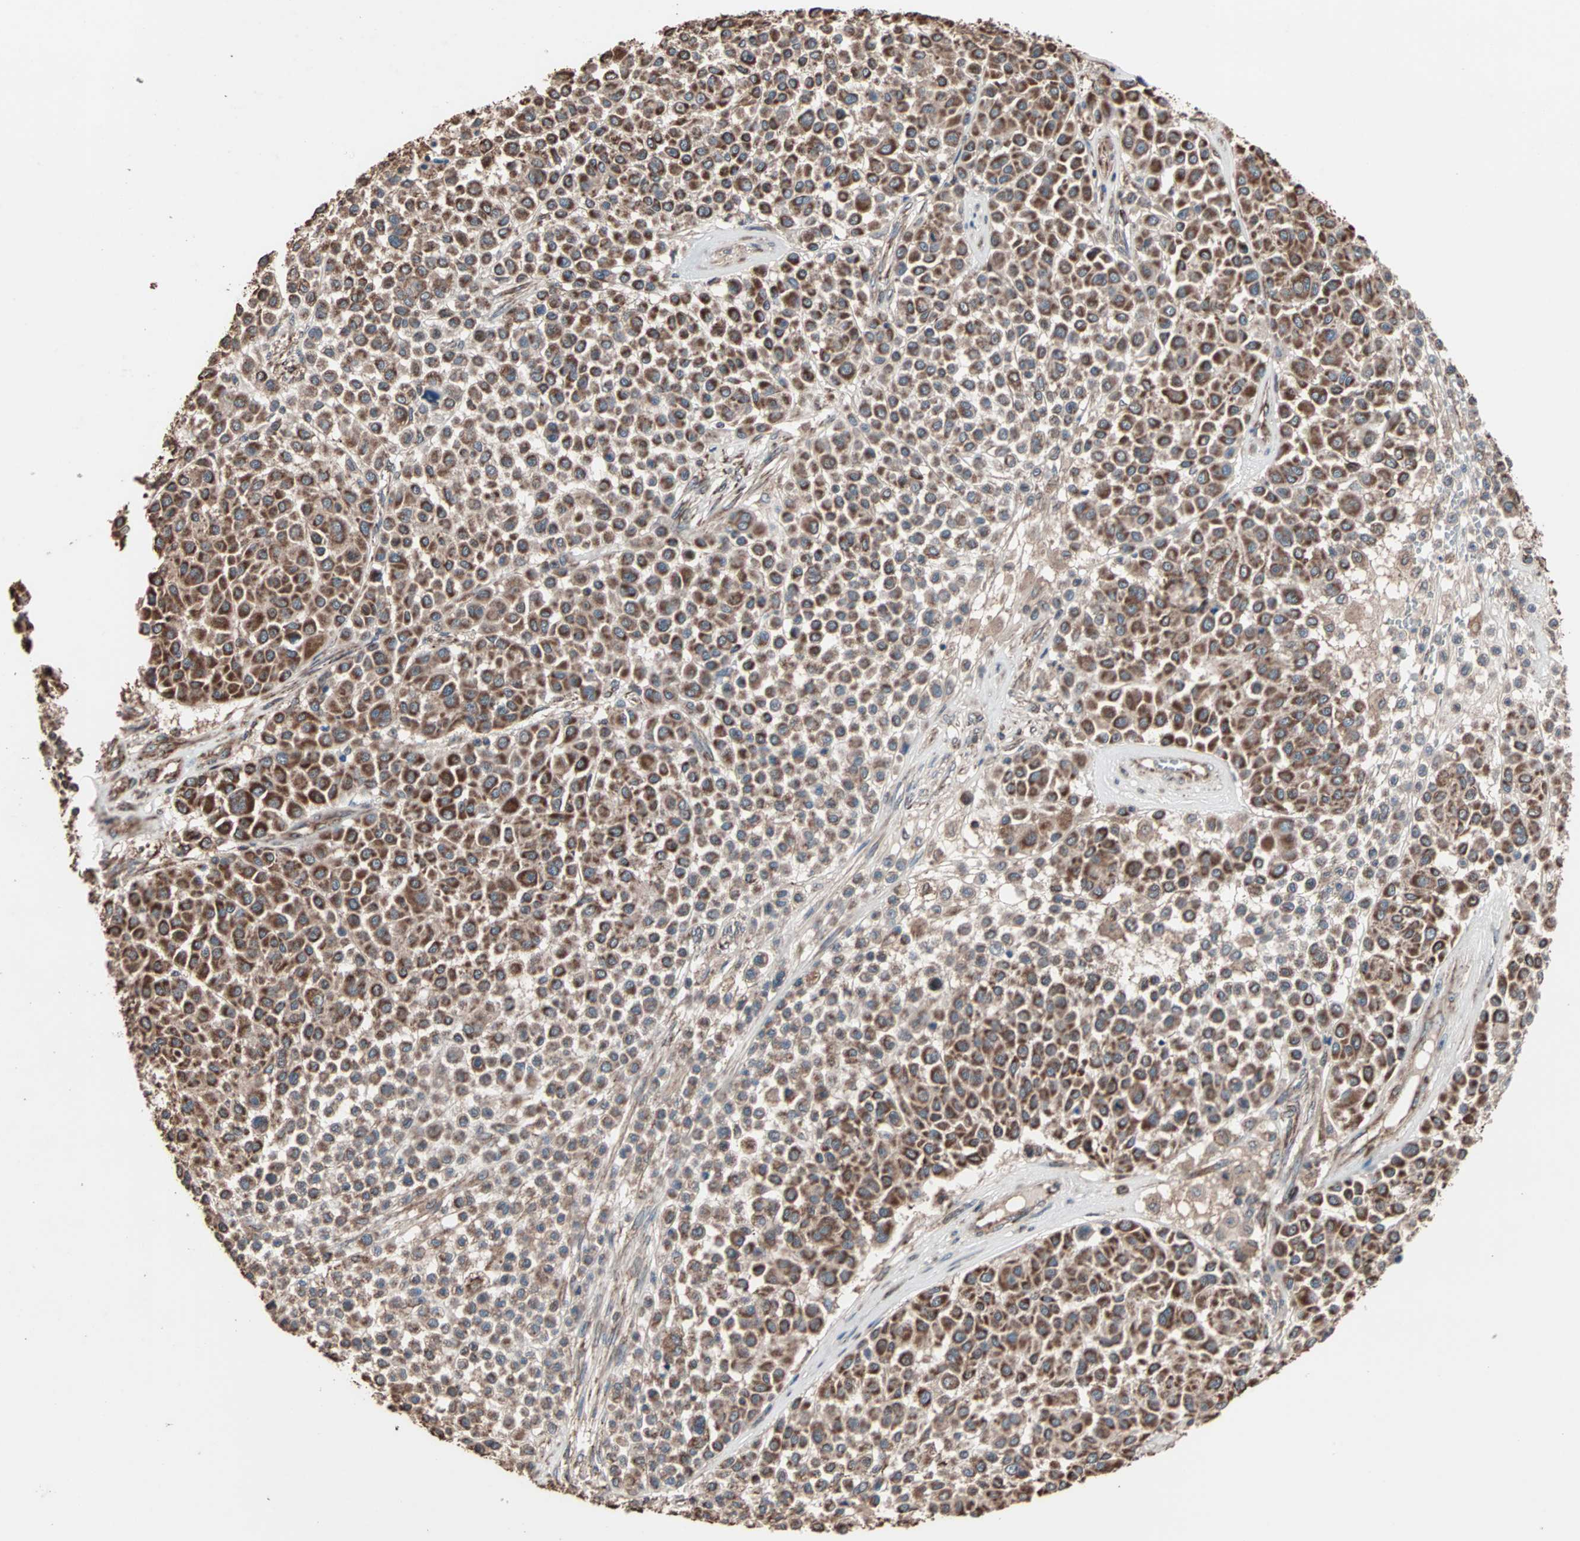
{"staining": {"intensity": "strong", "quantity": ">75%", "location": "cytoplasmic/membranous"}, "tissue": "melanoma", "cell_type": "Tumor cells", "image_type": "cancer", "snomed": [{"axis": "morphology", "description": "Malignant melanoma, Metastatic site"}, {"axis": "topography", "description": "Soft tissue"}], "caption": "High-power microscopy captured an immunohistochemistry image of malignant melanoma (metastatic site), revealing strong cytoplasmic/membranous staining in about >75% of tumor cells. Immunohistochemistry (ihc) stains the protein in brown and the nuclei are stained blue.", "gene": "MRPL2", "patient": {"sex": "male", "age": 41}}